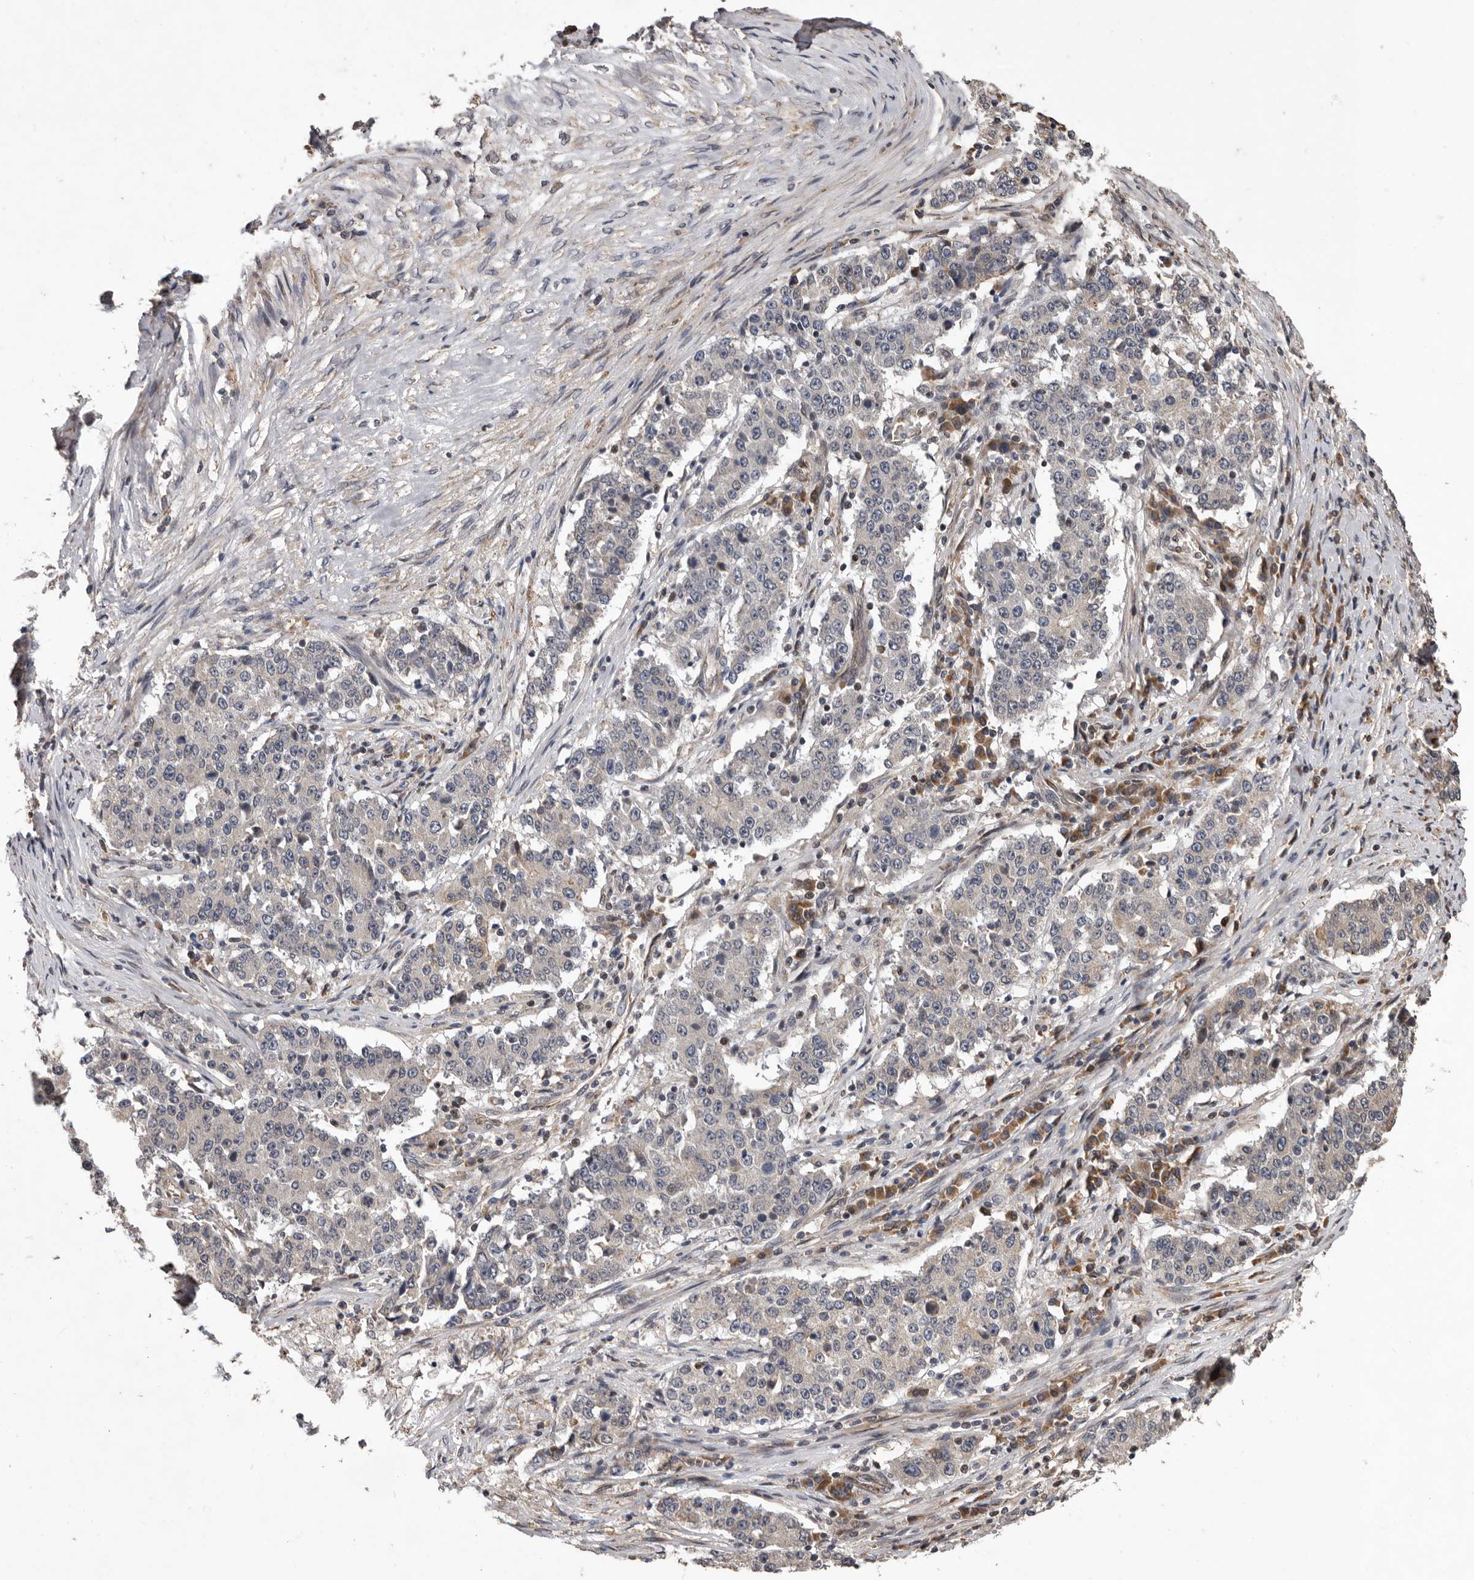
{"staining": {"intensity": "negative", "quantity": "none", "location": "none"}, "tissue": "stomach cancer", "cell_type": "Tumor cells", "image_type": "cancer", "snomed": [{"axis": "morphology", "description": "Adenocarcinoma, NOS"}, {"axis": "topography", "description": "Stomach"}], "caption": "Photomicrograph shows no significant protein staining in tumor cells of stomach adenocarcinoma.", "gene": "GADD45B", "patient": {"sex": "male", "age": 59}}